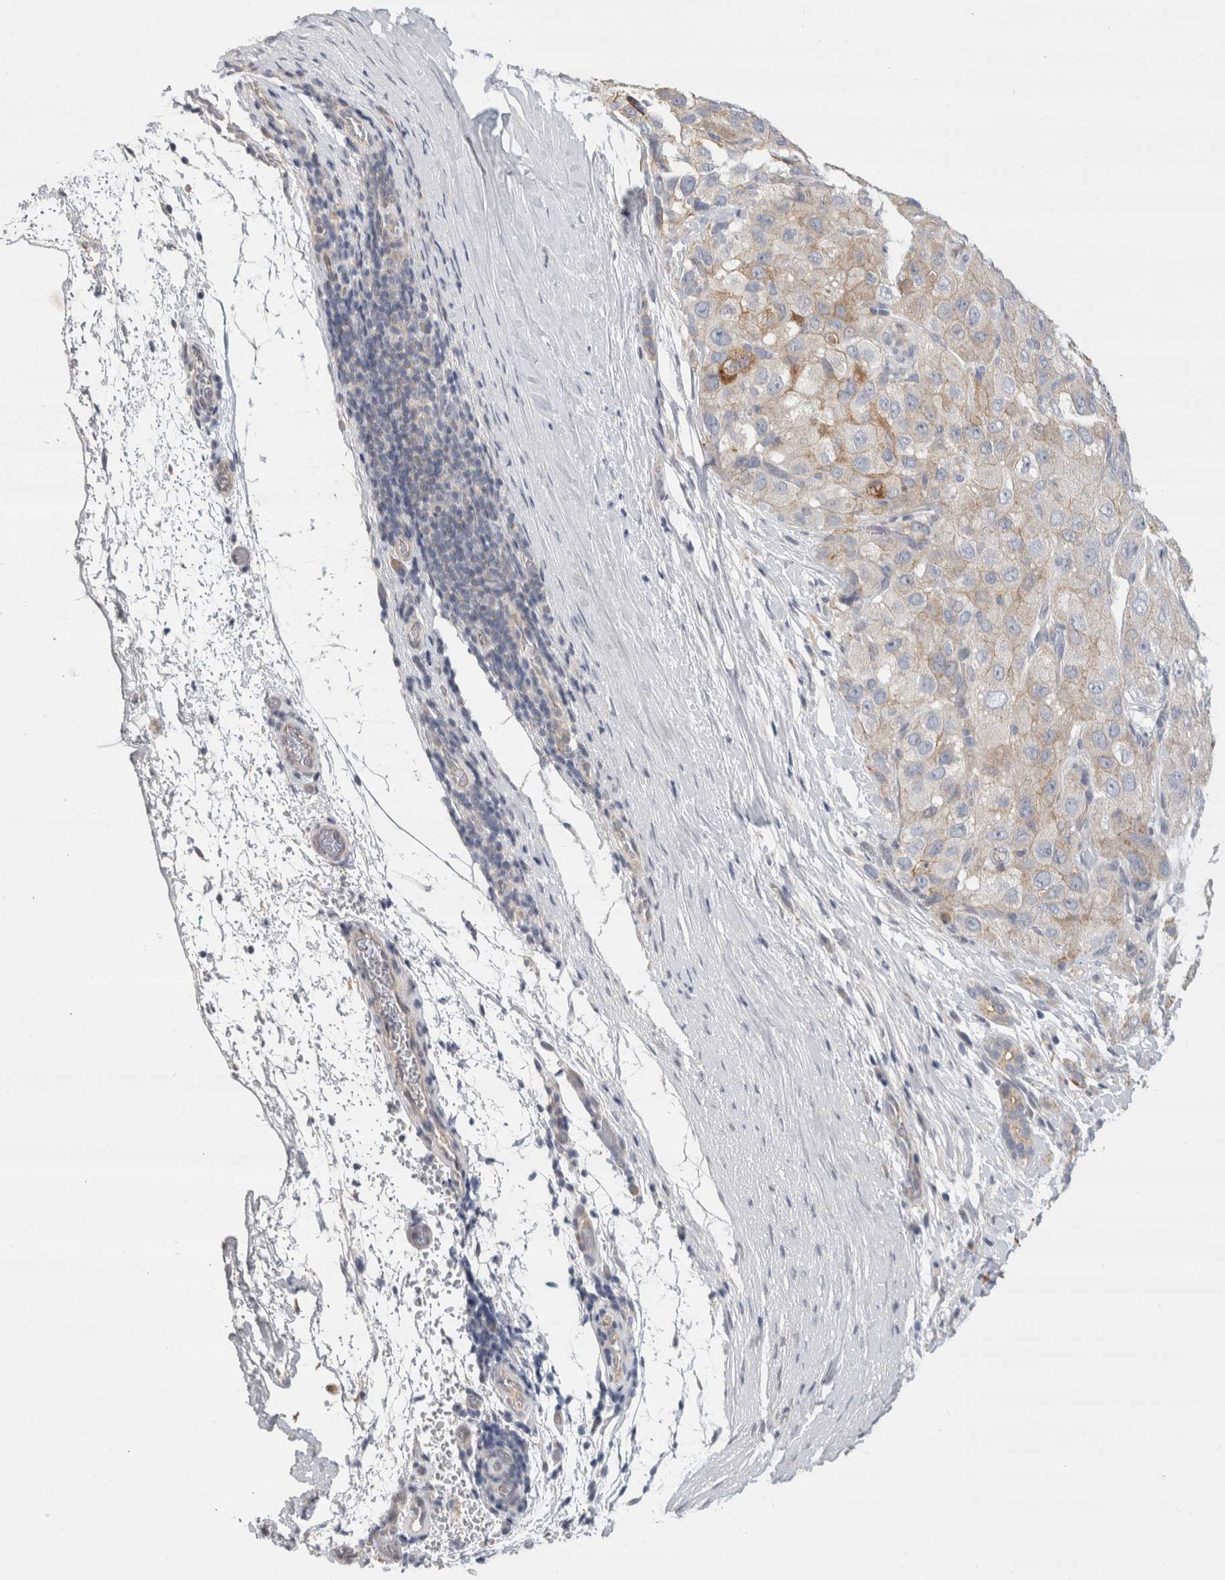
{"staining": {"intensity": "moderate", "quantity": "<25%", "location": "cytoplasmic/membranous"}, "tissue": "liver cancer", "cell_type": "Tumor cells", "image_type": "cancer", "snomed": [{"axis": "morphology", "description": "Carcinoma, Hepatocellular, NOS"}, {"axis": "topography", "description": "Liver"}], "caption": "Protein staining of liver cancer (hepatocellular carcinoma) tissue demonstrates moderate cytoplasmic/membranous staining in about <25% of tumor cells.", "gene": "AFP", "patient": {"sex": "male", "age": 80}}